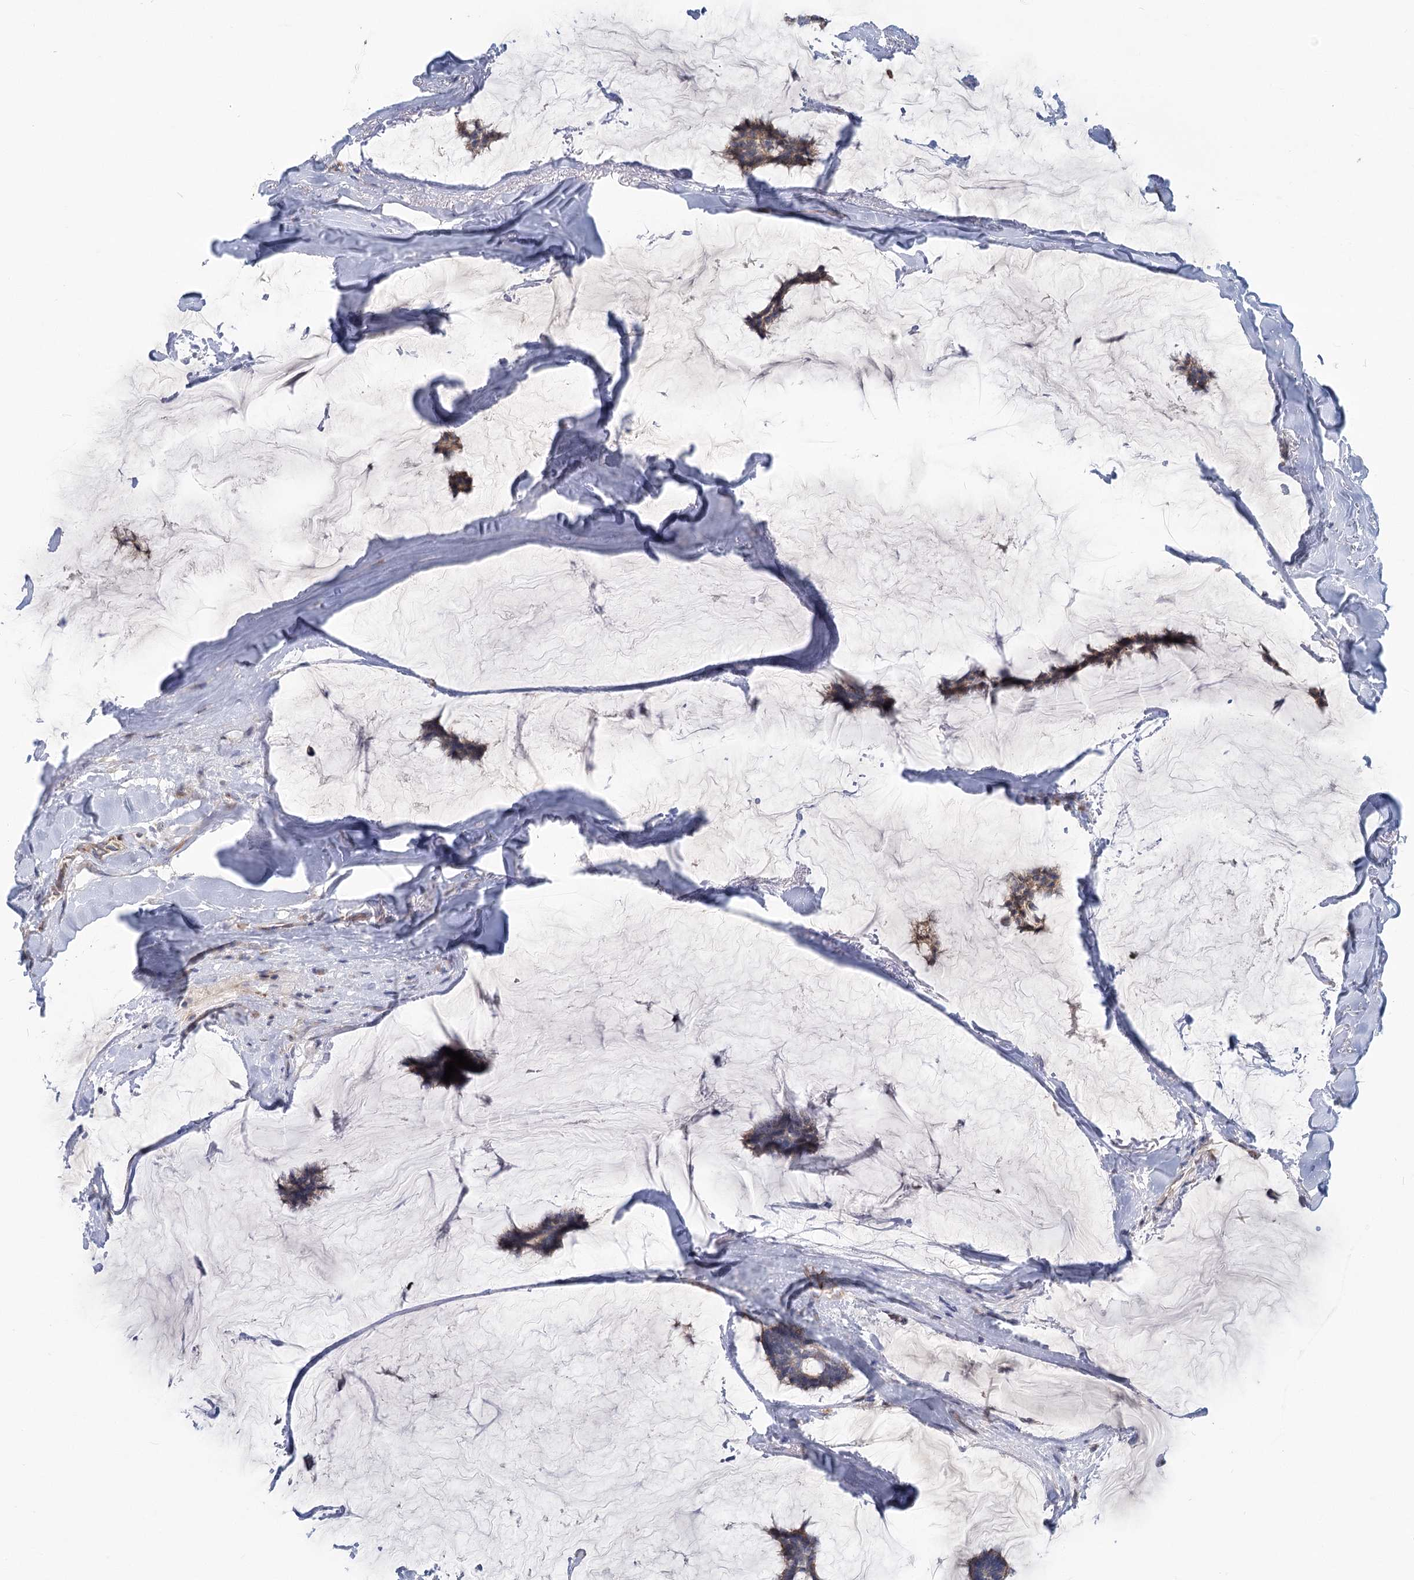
{"staining": {"intensity": "weak", "quantity": ">75%", "location": "cytoplasmic/membranous"}, "tissue": "breast cancer", "cell_type": "Tumor cells", "image_type": "cancer", "snomed": [{"axis": "morphology", "description": "Duct carcinoma"}, {"axis": "topography", "description": "Breast"}], "caption": "The immunohistochemical stain labels weak cytoplasmic/membranous expression in tumor cells of breast intraductal carcinoma tissue.", "gene": "CIB4", "patient": {"sex": "female", "age": 93}}